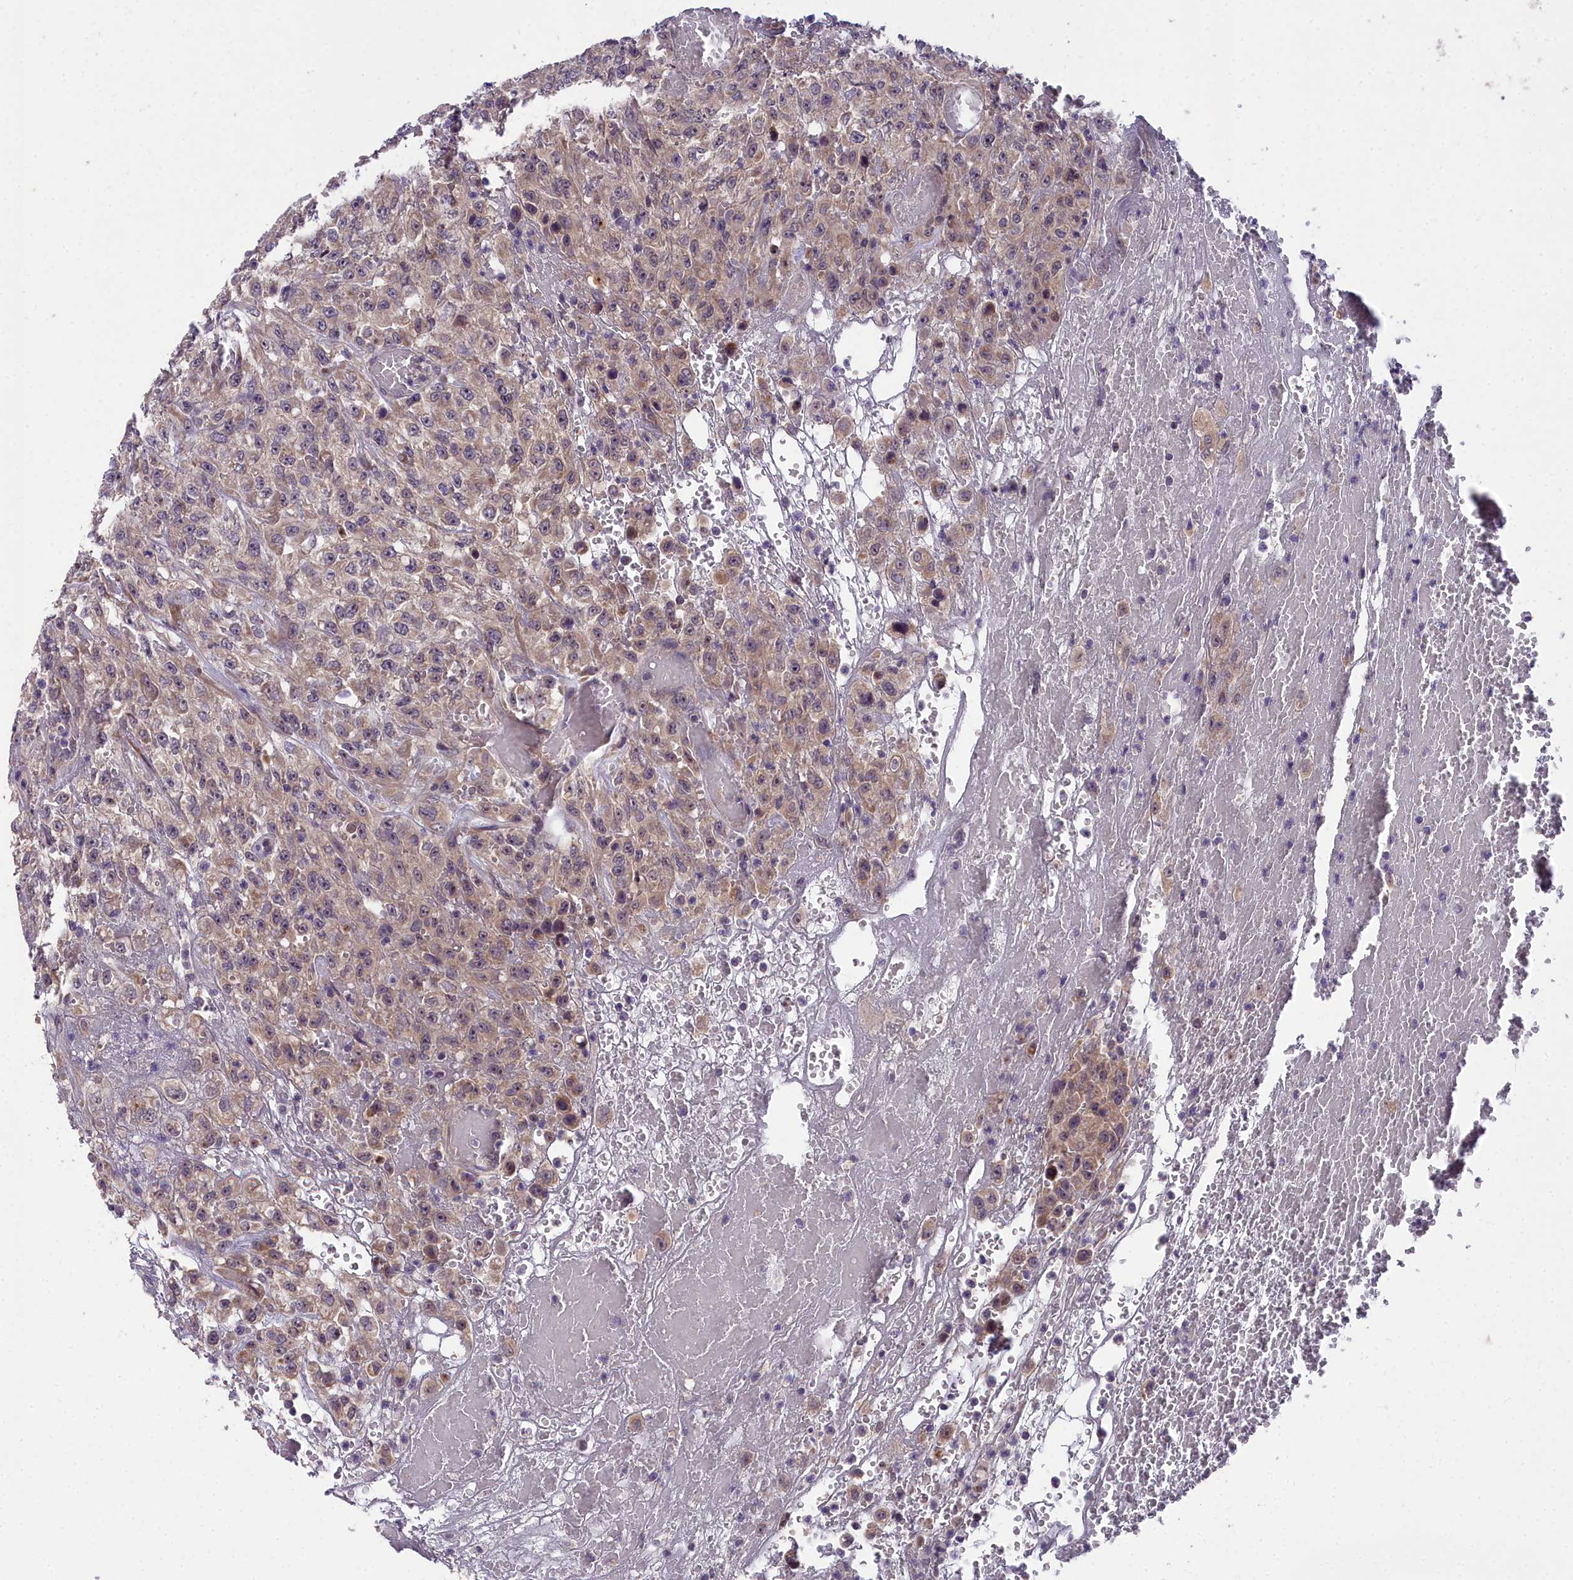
{"staining": {"intensity": "weak", "quantity": ">75%", "location": "cytoplasmic/membranous"}, "tissue": "urothelial cancer", "cell_type": "Tumor cells", "image_type": "cancer", "snomed": [{"axis": "morphology", "description": "Urothelial carcinoma, High grade"}, {"axis": "topography", "description": "Urinary bladder"}], "caption": "Protein staining of high-grade urothelial carcinoma tissue reveals weak cytoplasmic/membranous expression in about >75% of tumor cells.", "gene": "ZNF333", "patient": {"sex": "male", "age": 46}}